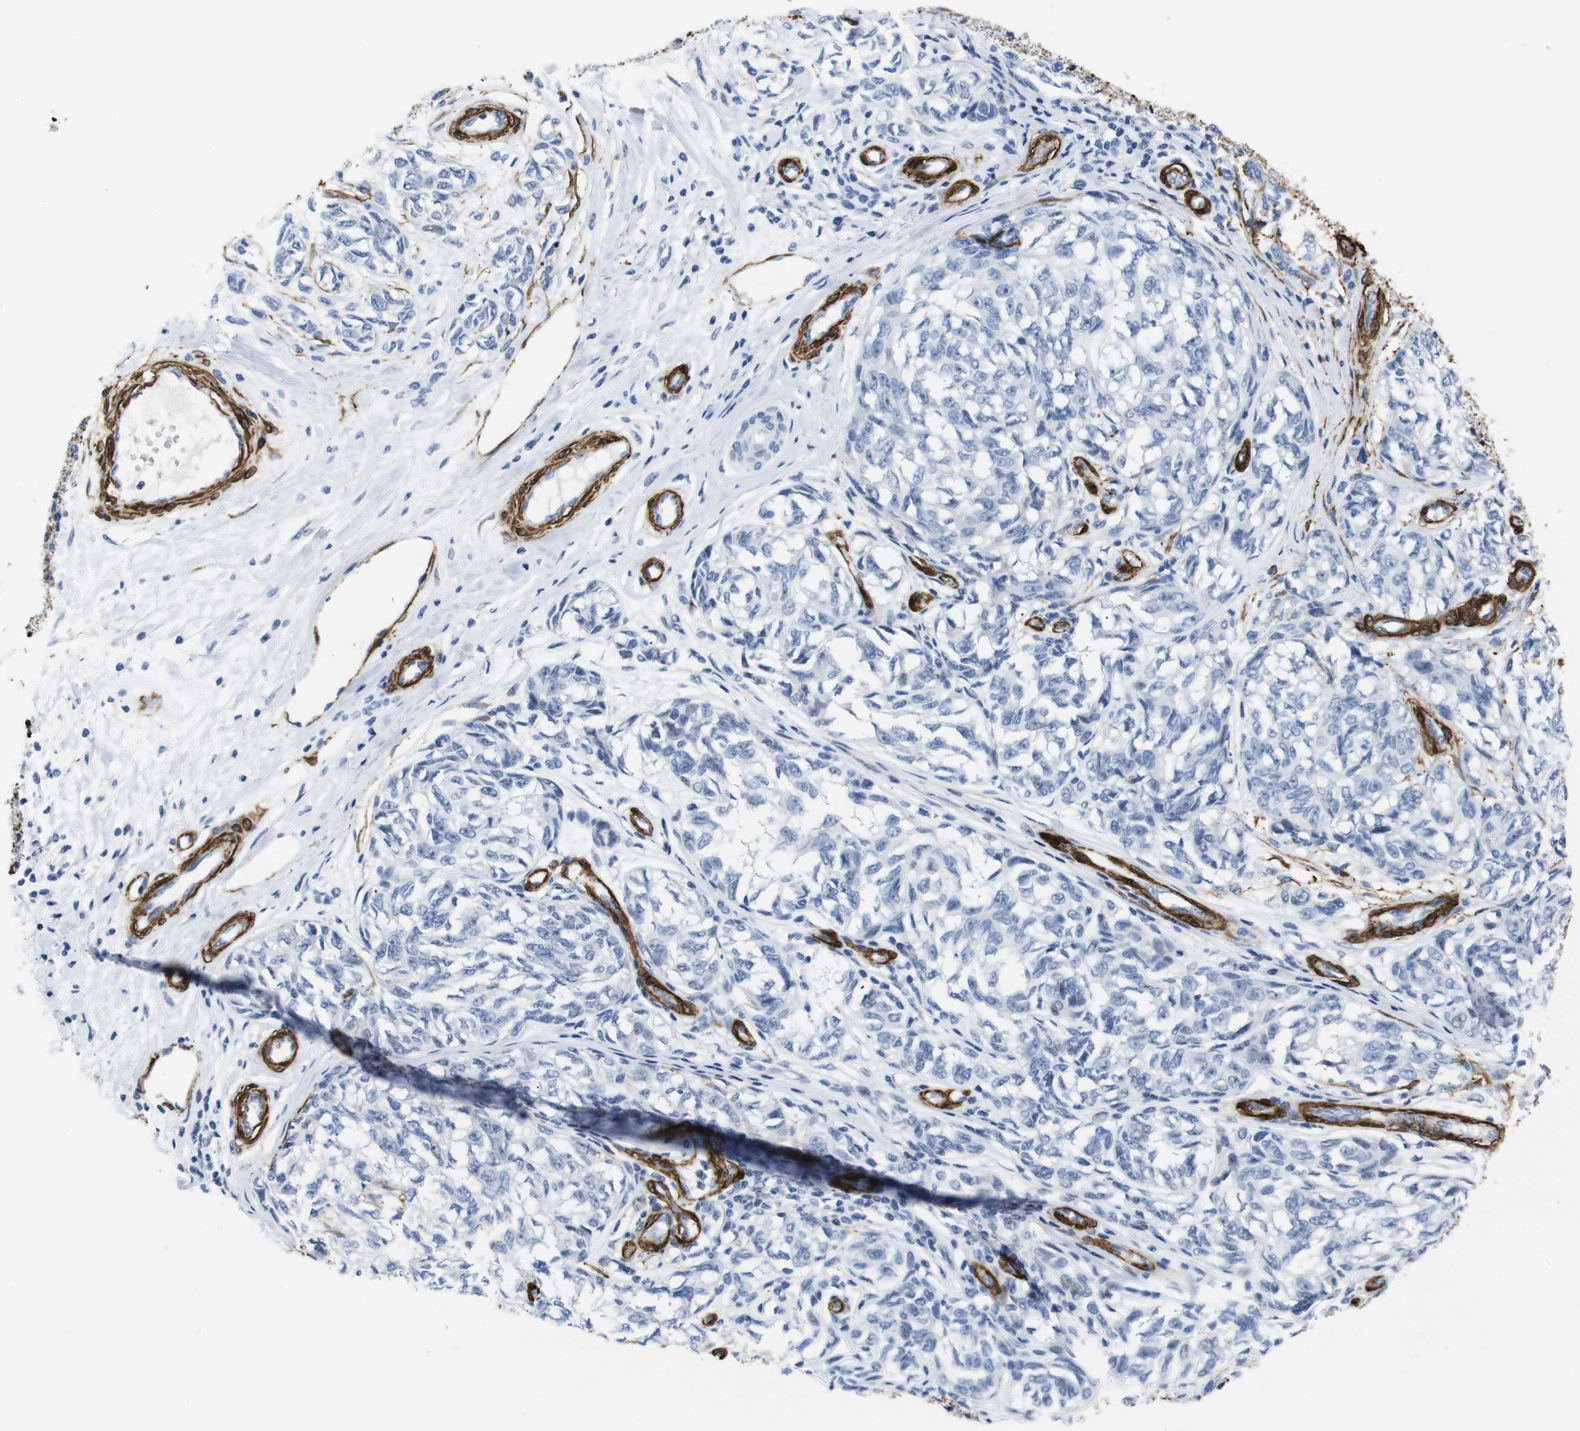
{"staining": {"intensity": "negative", "quantity": "none", "location": "none"}, "tissue": "melanoma", "cell_type": "Tumor cells", "image_type": "cancer", "snomed": [{"axis": "morphology", "description": "Malignant melanoma, NOS"}, {"axis": "topography", "description": "Skin"}], "caption": "This image is of malignant melanoma stained with immunohistochemistry (IHC) to label a protein in brown with the nuclei are counter-stained blue. There is no expression in tumor cells. The staining was performed using DAB (3,3'-diaminobenzidine) to visualize the protein expression in brown, while the nuclei were stained in blue with hematoxylin (Magnification: 20x).", "gene": "ACTA2", "patient": {"sex": "female", "age": 64}}